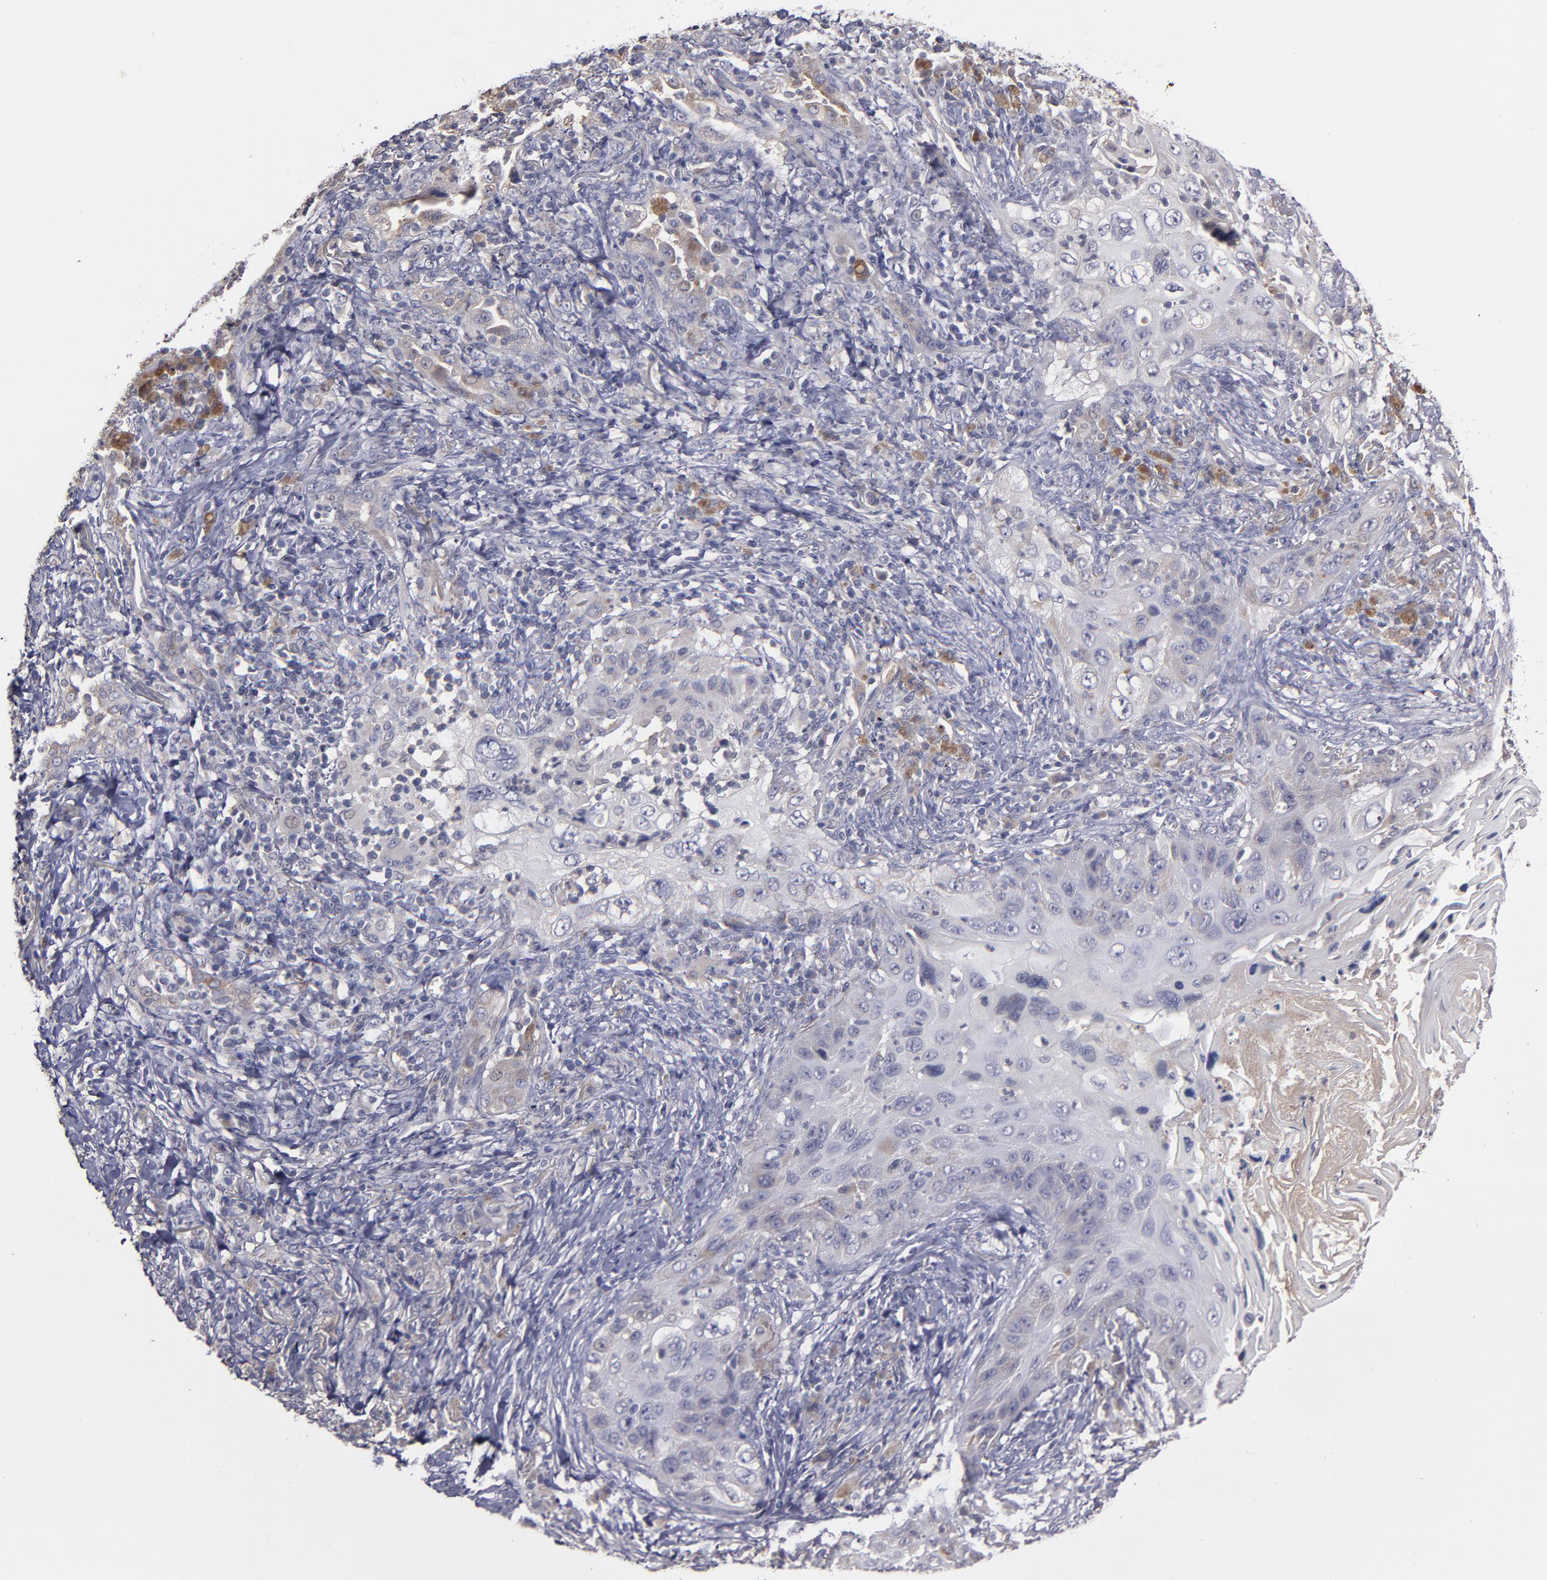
{"staining": {"intensity": "weak", "quantity": "<25%", "location": "cytoplasmic/membranous"}, "tissue": "lung cancer", "cell_type": "Tumor cells", "image_type": "cancer", "snomed": [{"axis": "morphology", "description": "Squamous cell carcinoma, NOS"}, {"axis": "topography", "description": "Lung"}], "caption": "Protein analysis of squamous cell carcinoma (lung) shows no significant expression in tumor cells.", "gene": "MMP11", "patient": {"sex": "female", "age": 67}}